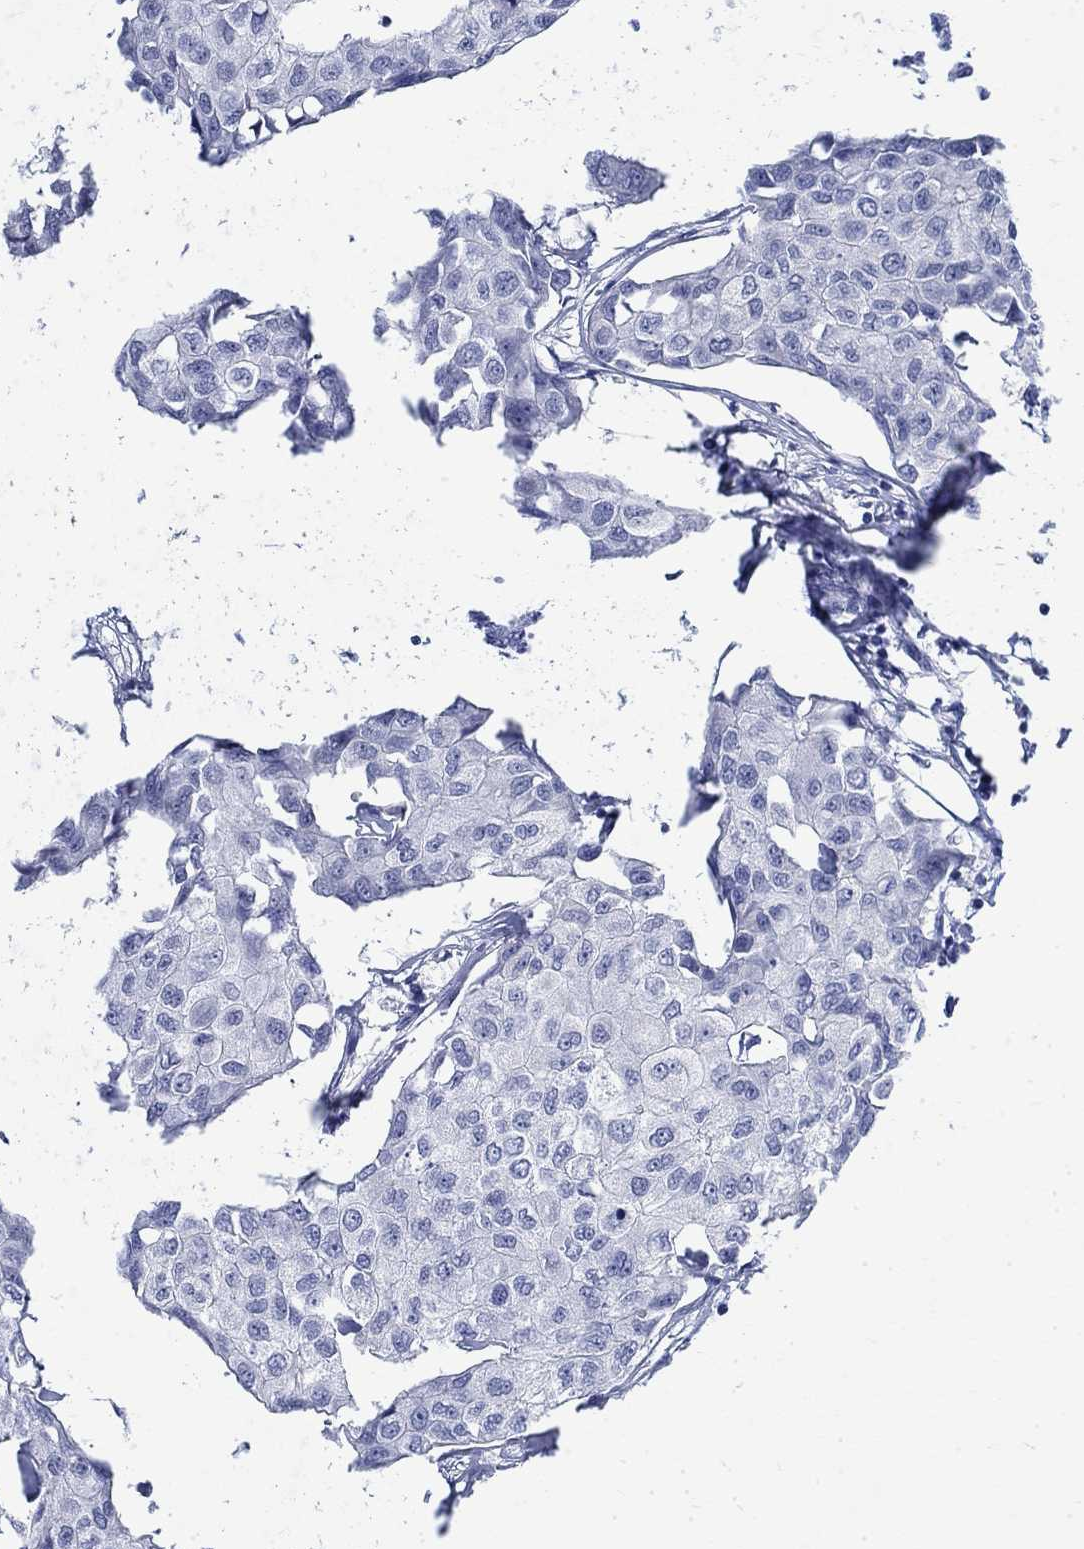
{"staining": {"intensity": "negative", "quantity": "none", "location": "none"}, "tissue": "breast cancer", "cell_type": "Tumor cells", "image_type": "cancer", "snomed": [{"axis": "morphology", "description": "Duct carcinoma"}, {"axis": "topography", "description": "Breast"}], "caption": "Breast intraductal carcinoma stained for a protein using immunohistochemistry (IHC) reveals no expression tumor cells.", "gene": "KRT76", "patient": {"sex": "female", "age": 80}}